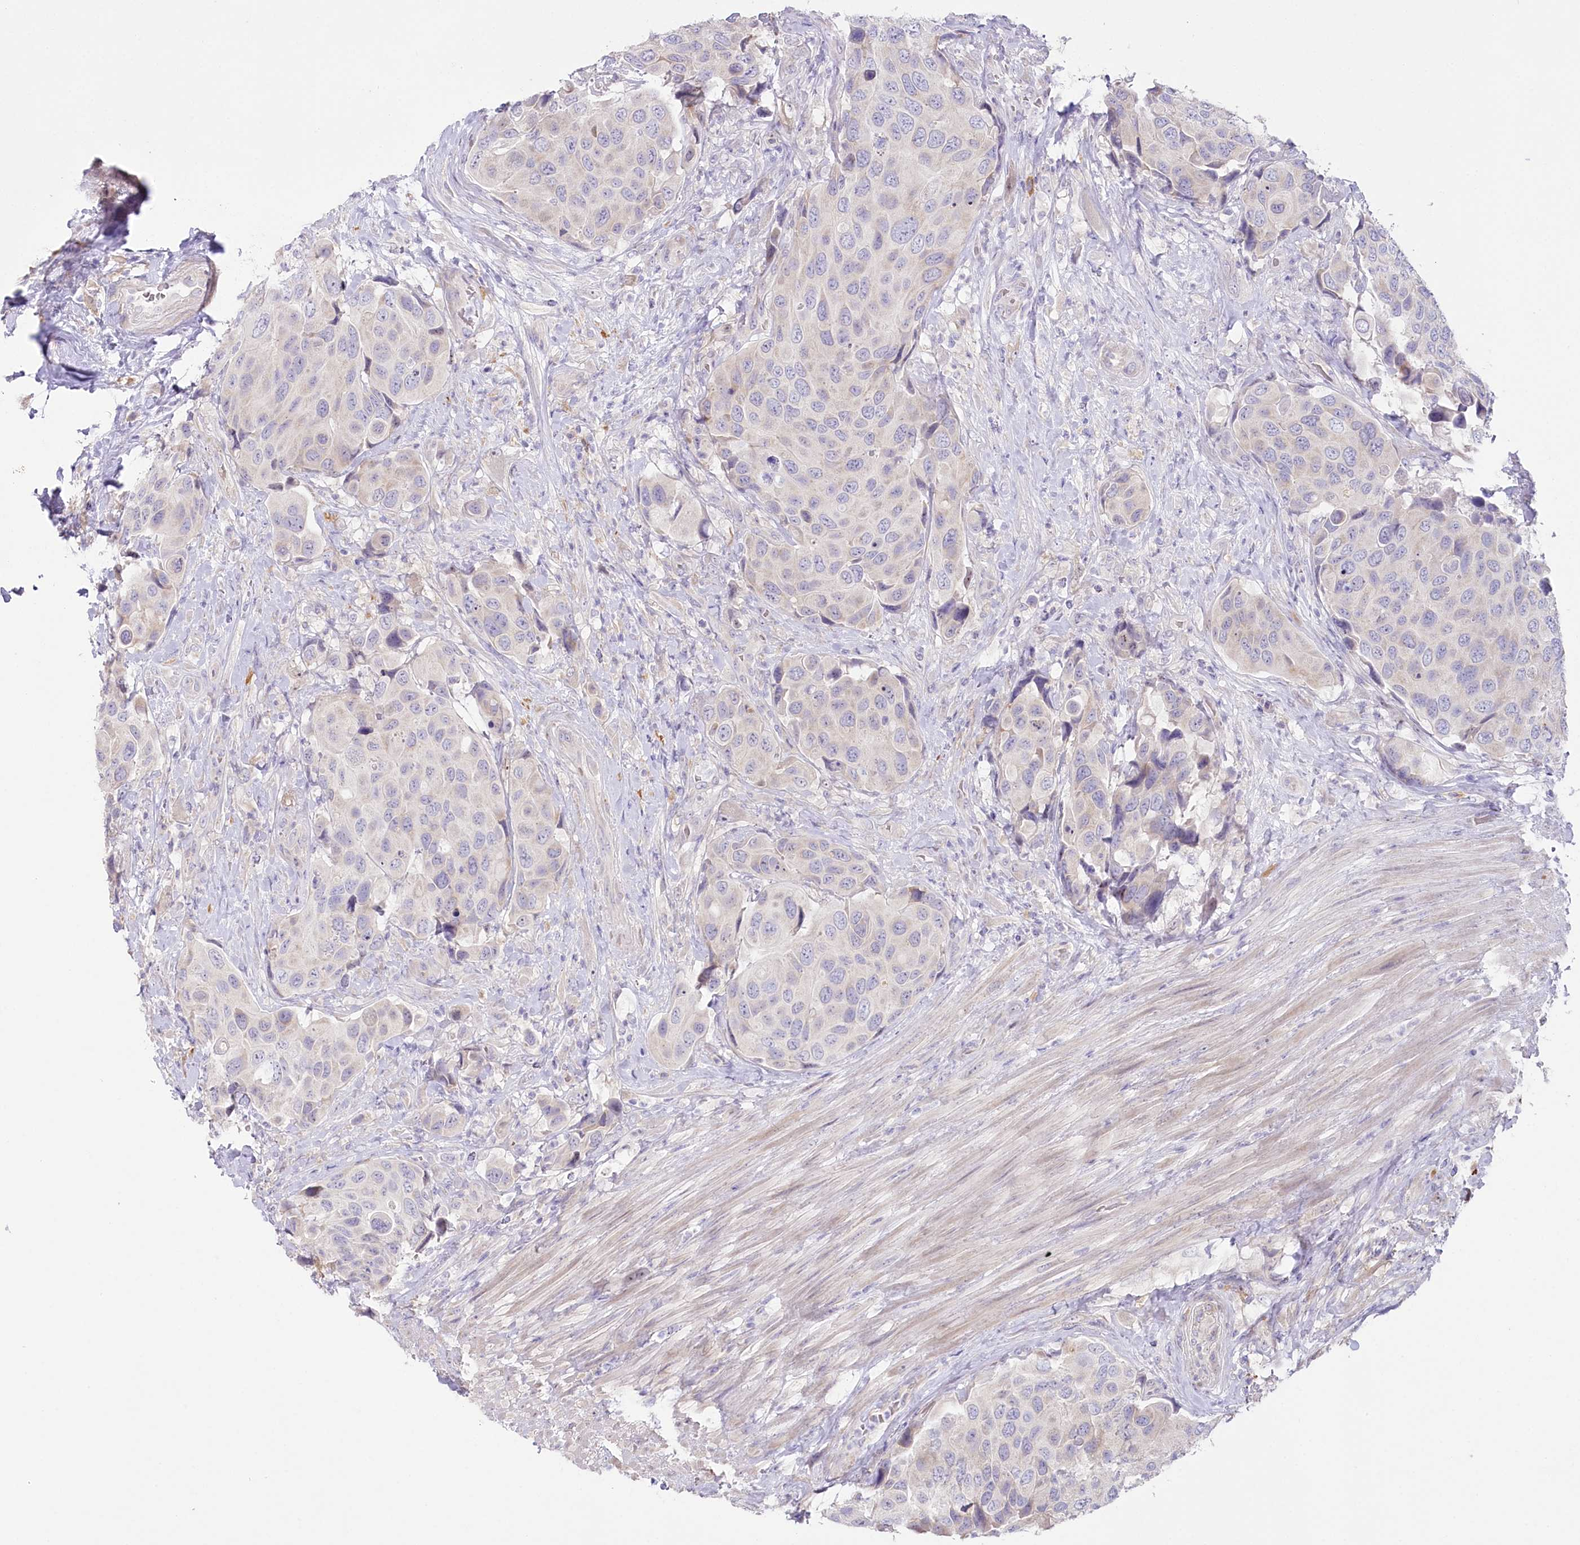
{"staining": {"intensity": "negative", "quantity": "none", "location": "none"}, "tissue": "urothelial cancer", "cell_type": "Tumor cells", "image_type": "cancer", "snomed": [{"axis": "morphology", "description": "Urothelial carcinoma, High grade"}, {"axis": "topography", "description": "Urinary bladder"}], "caption": "Immunohistochemistry (IHC) histopathology image of neoplastic tissue: urothelial cancer stained with DAB (3,3'-diaminobenzidine) exhibits no significant protein staining in tumor cells.", "gene": "MYOZ1", "patient": {"sex": "male", "age": 74}}